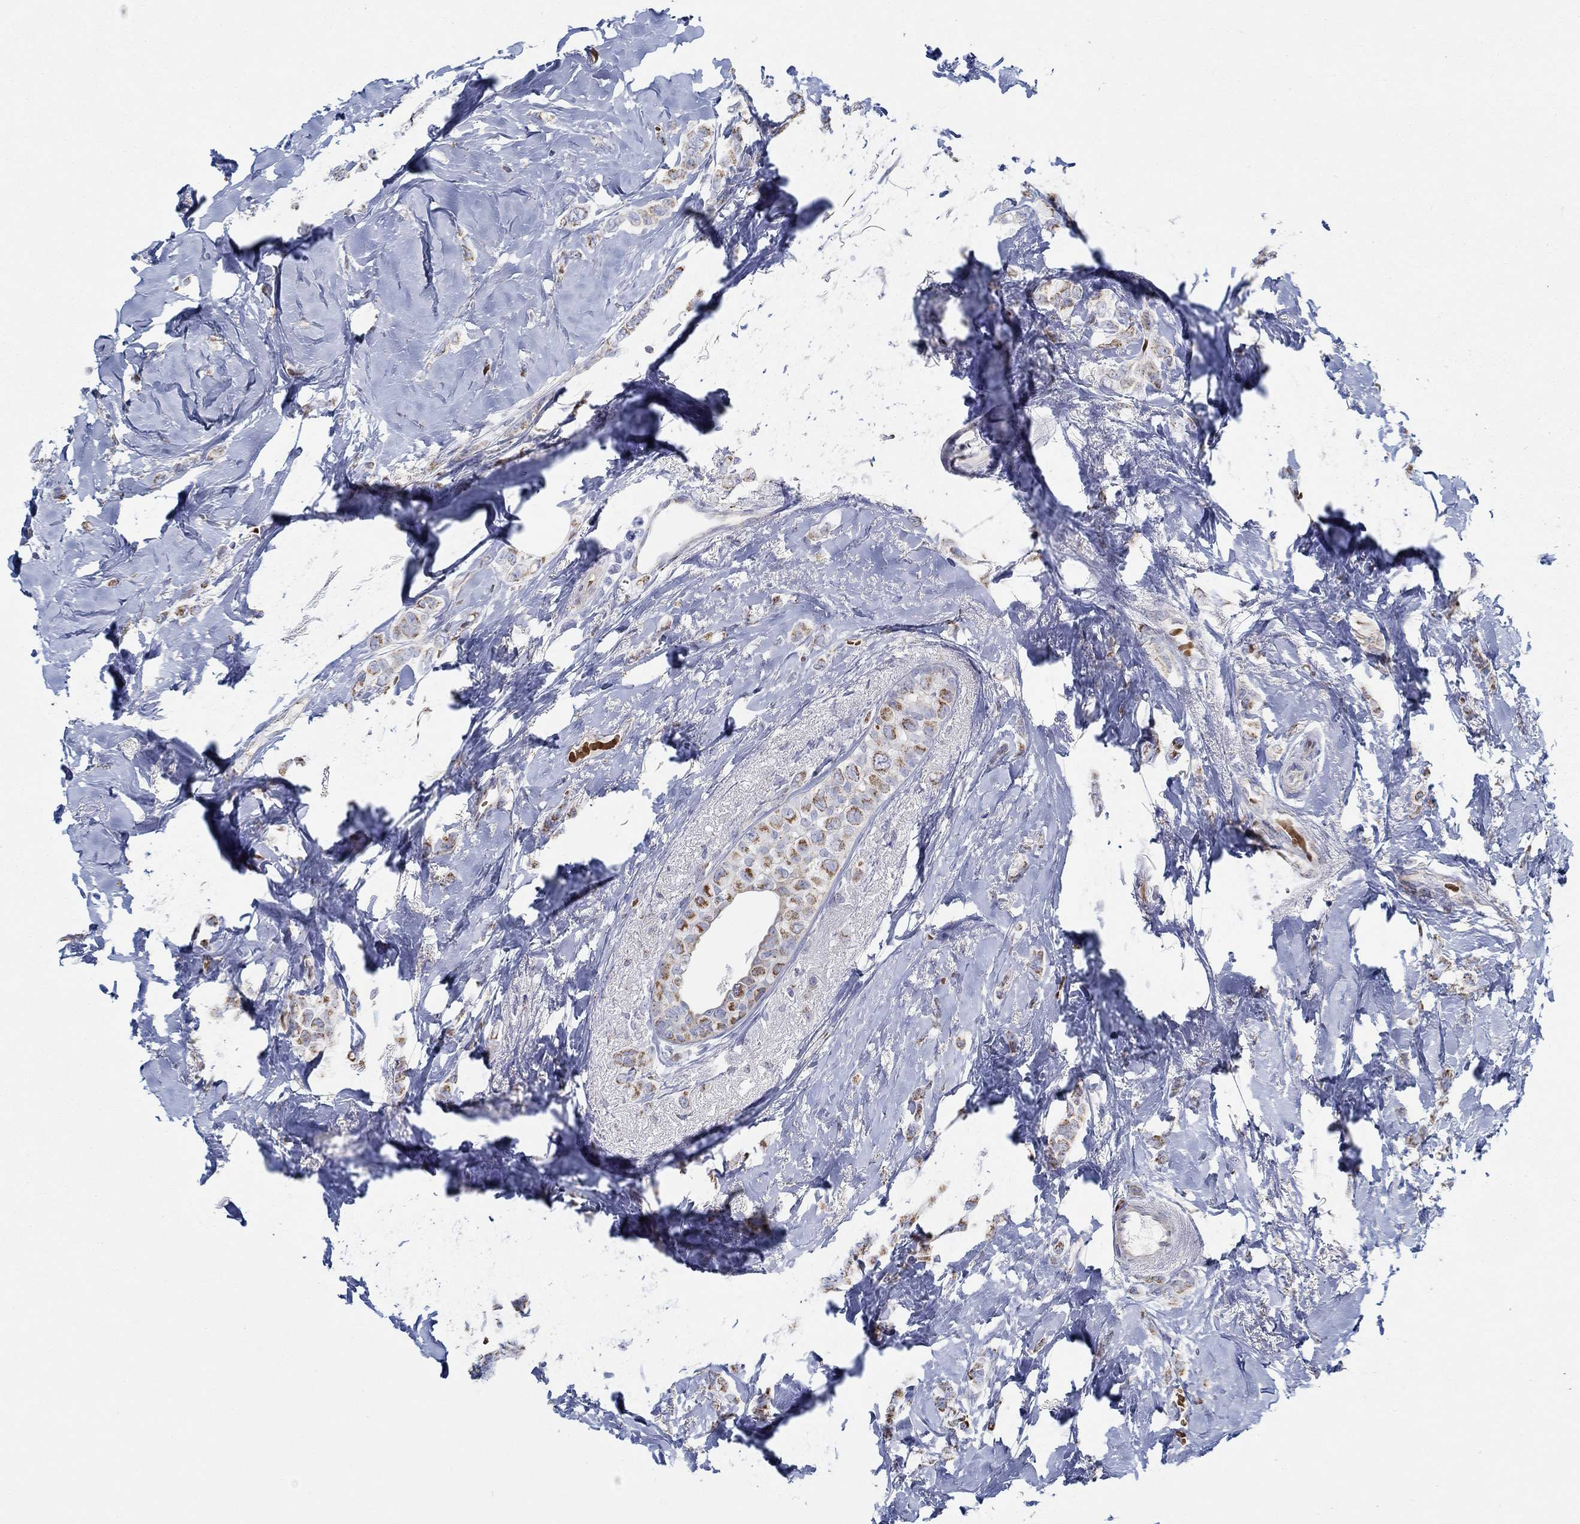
{"staining": {"intensity": "moderate", "quantity": "25%-75%", "location": "cytoplasmic/membranous"}, "tissue": "breast cancer", "cell_type": "Tumor cells", "image_type": "cancer", "snomed": [{"axis": "morphology", "description": "Lobular carcinoma"}, {"axis": "topography", "description": "Breast"}], "caption": "Human lobular carcinoma (breast) stained with a protein marker demonstrates moderate staining in tumor cells.", "gene": "GLOD5", "patient": {"sex": "female", "age": 66}}